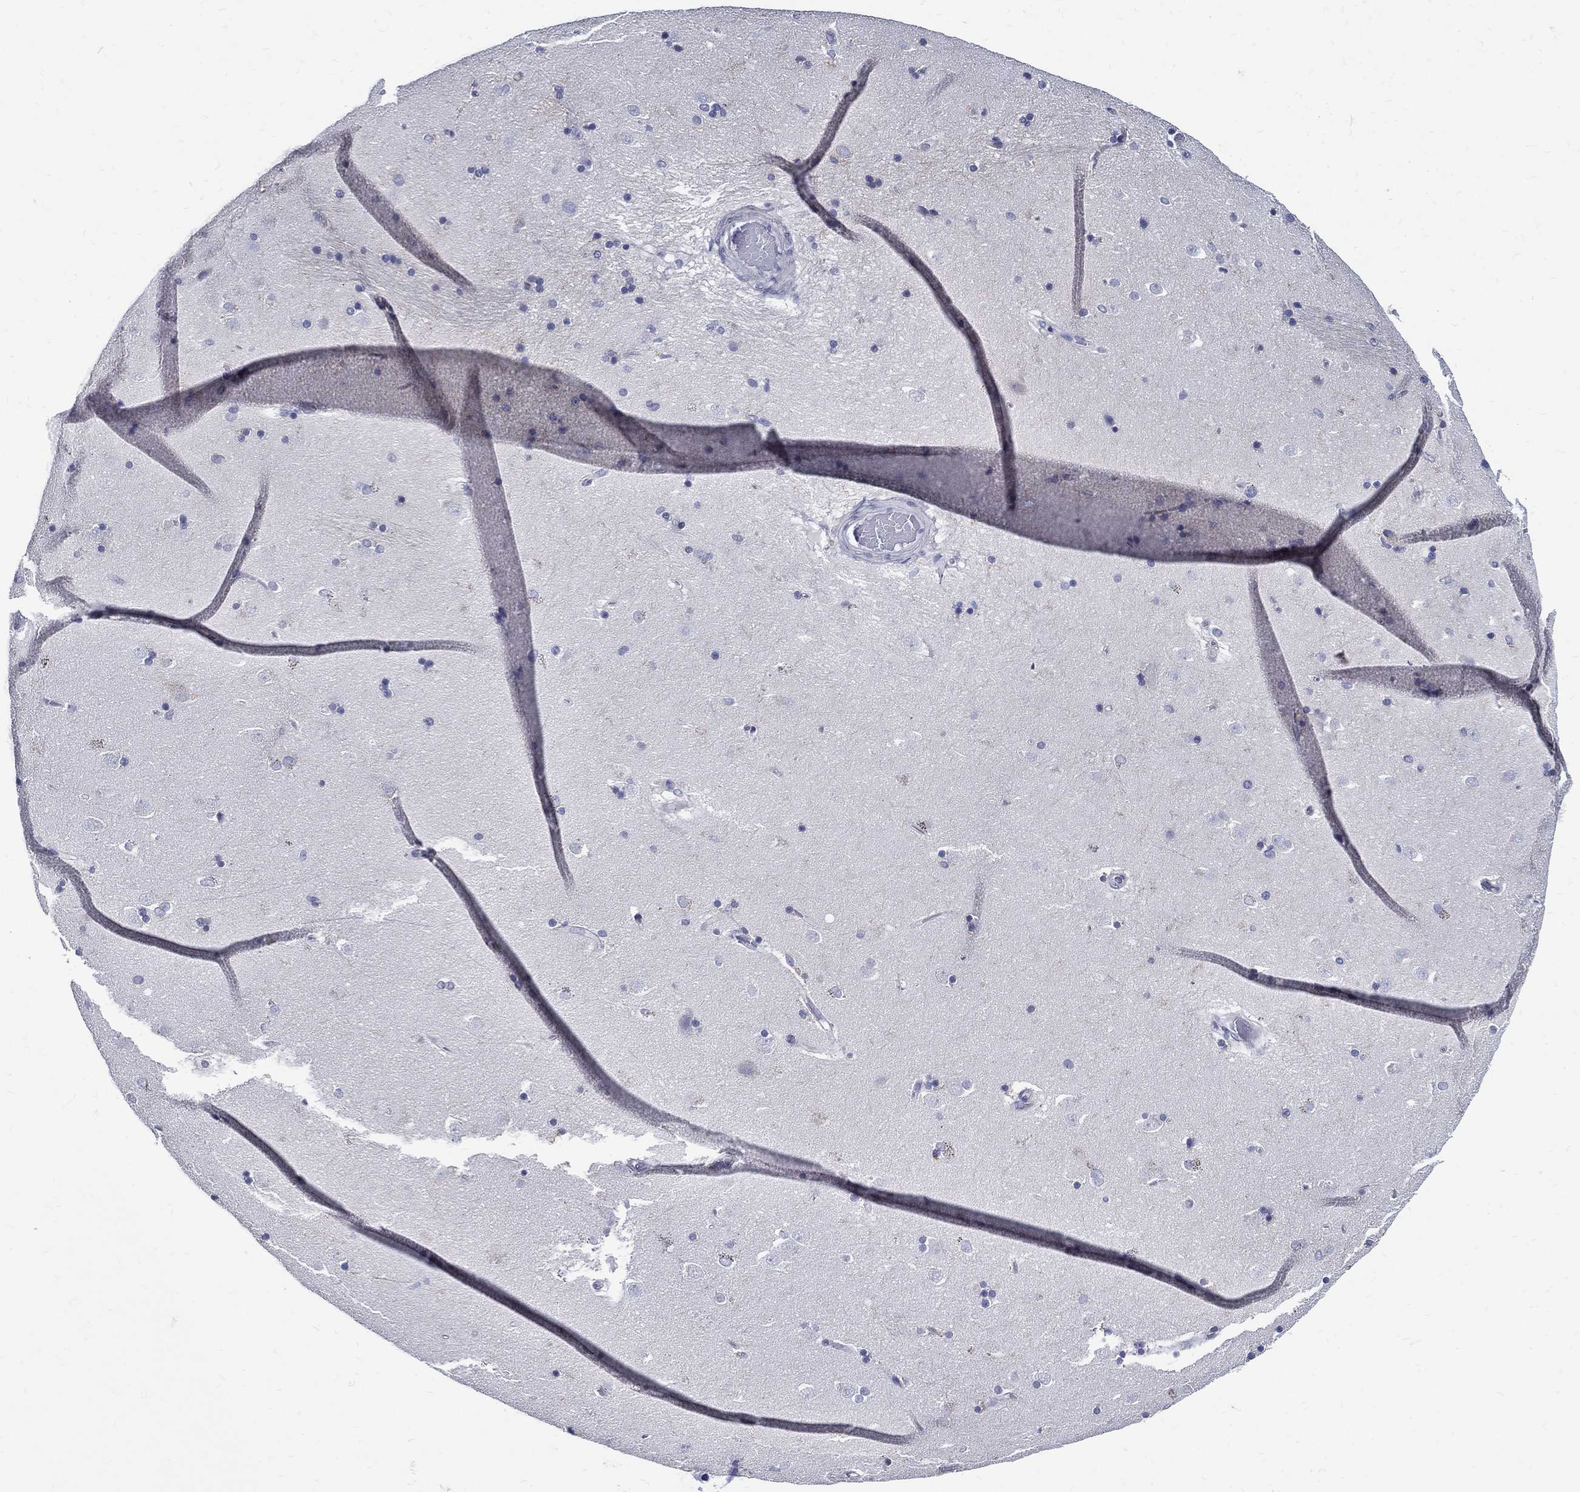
{"staining": {"intensity": "negative", "quantity": "none", "location": "none"}, "tissue": "caudate", "cell_type": "Glial cells", "image_type": "normal", "snomed": [{"axis": "morphology", "description": "Normal tissue, NOS"}, {"axis": "topography", "description": "Lateral ventricle wall"}], "caption": "High power microscopy micrograph of an IHC micrograph of normal caudate, revealing no significant positivity in glial cells.", "gene": "ACE2", "patient": {"sex": "male", "age": 51}}